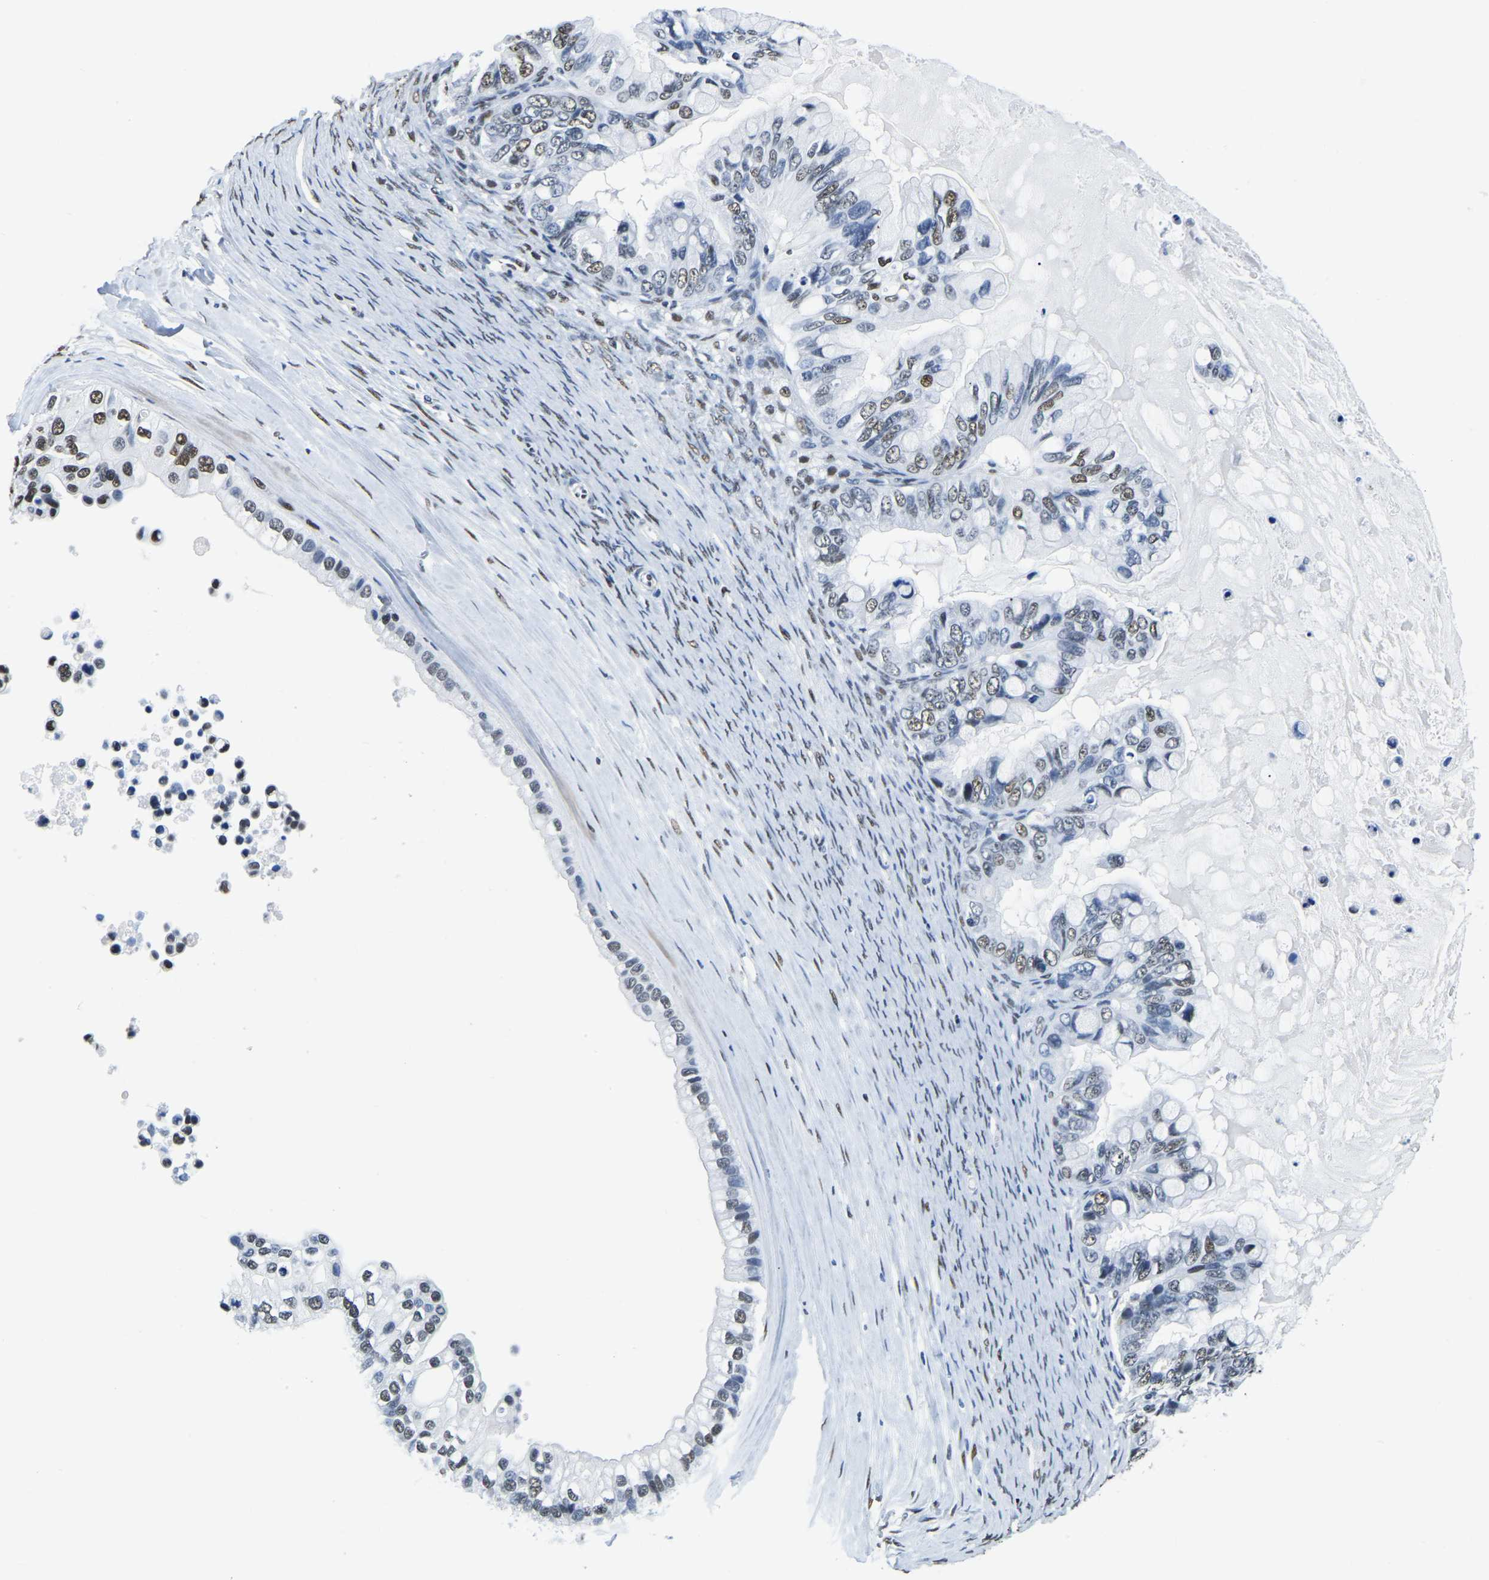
{"staining": {"intensity": "moderate", "quantity": "25%-75%", "location": "nuclear"}, "tissue": "ovarian cancer", "cell_type": "Tumor cells", "image_type": "cancer", "snomed": [{"axis": "morphology", "description": "Cystadenocarcinoma, mucinous, NOS"}, {"axis": "topography", "description": "Ovary"}], "caption": "Ovarian cancer (mucinous cystadenocarcinoma) stained for a protein (brown) exhibits moderate nuclear positive staining in about 25%-75% of tumor cells.", "gene": "UBA1", "patient": {"sex": "female", "age": 80}}